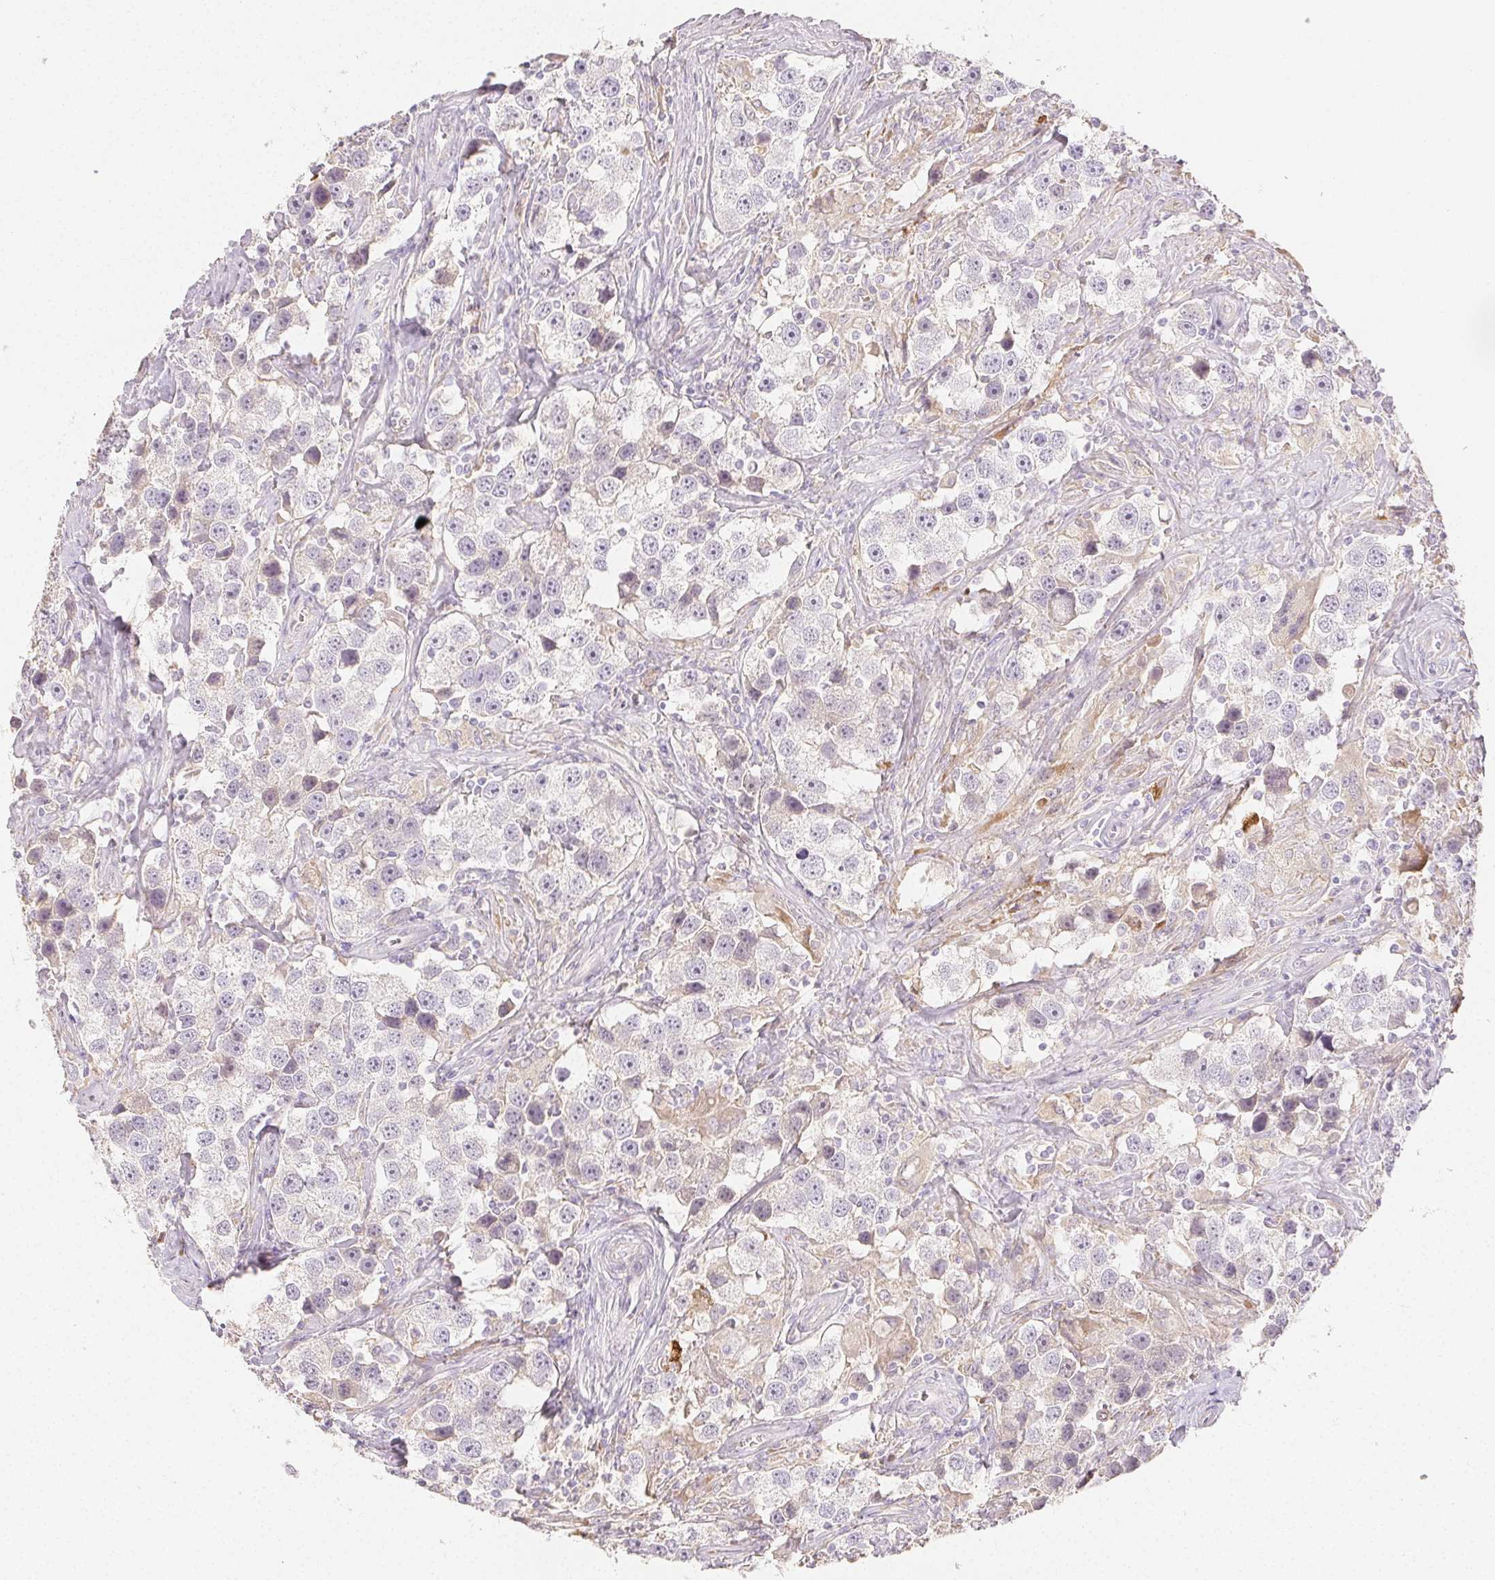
{"staining": {"intensity": "negative", "quantity": "none", "location": "none"}, "tissue": "testis cancer", "cell_type": "Tumor cells", "image_type": "cancer", "snomed": [{"axis": "morphology", "description": "Seminoma, NOS"}, {"axis": "topography", "description": "Testis"}], "caption": "A histopathology image of seminoma (testis) stained for a protein reveals no brown staining in tumor cells.", "gene": "ACVR1B", "patient": {"sex": "male", "age": 49}}